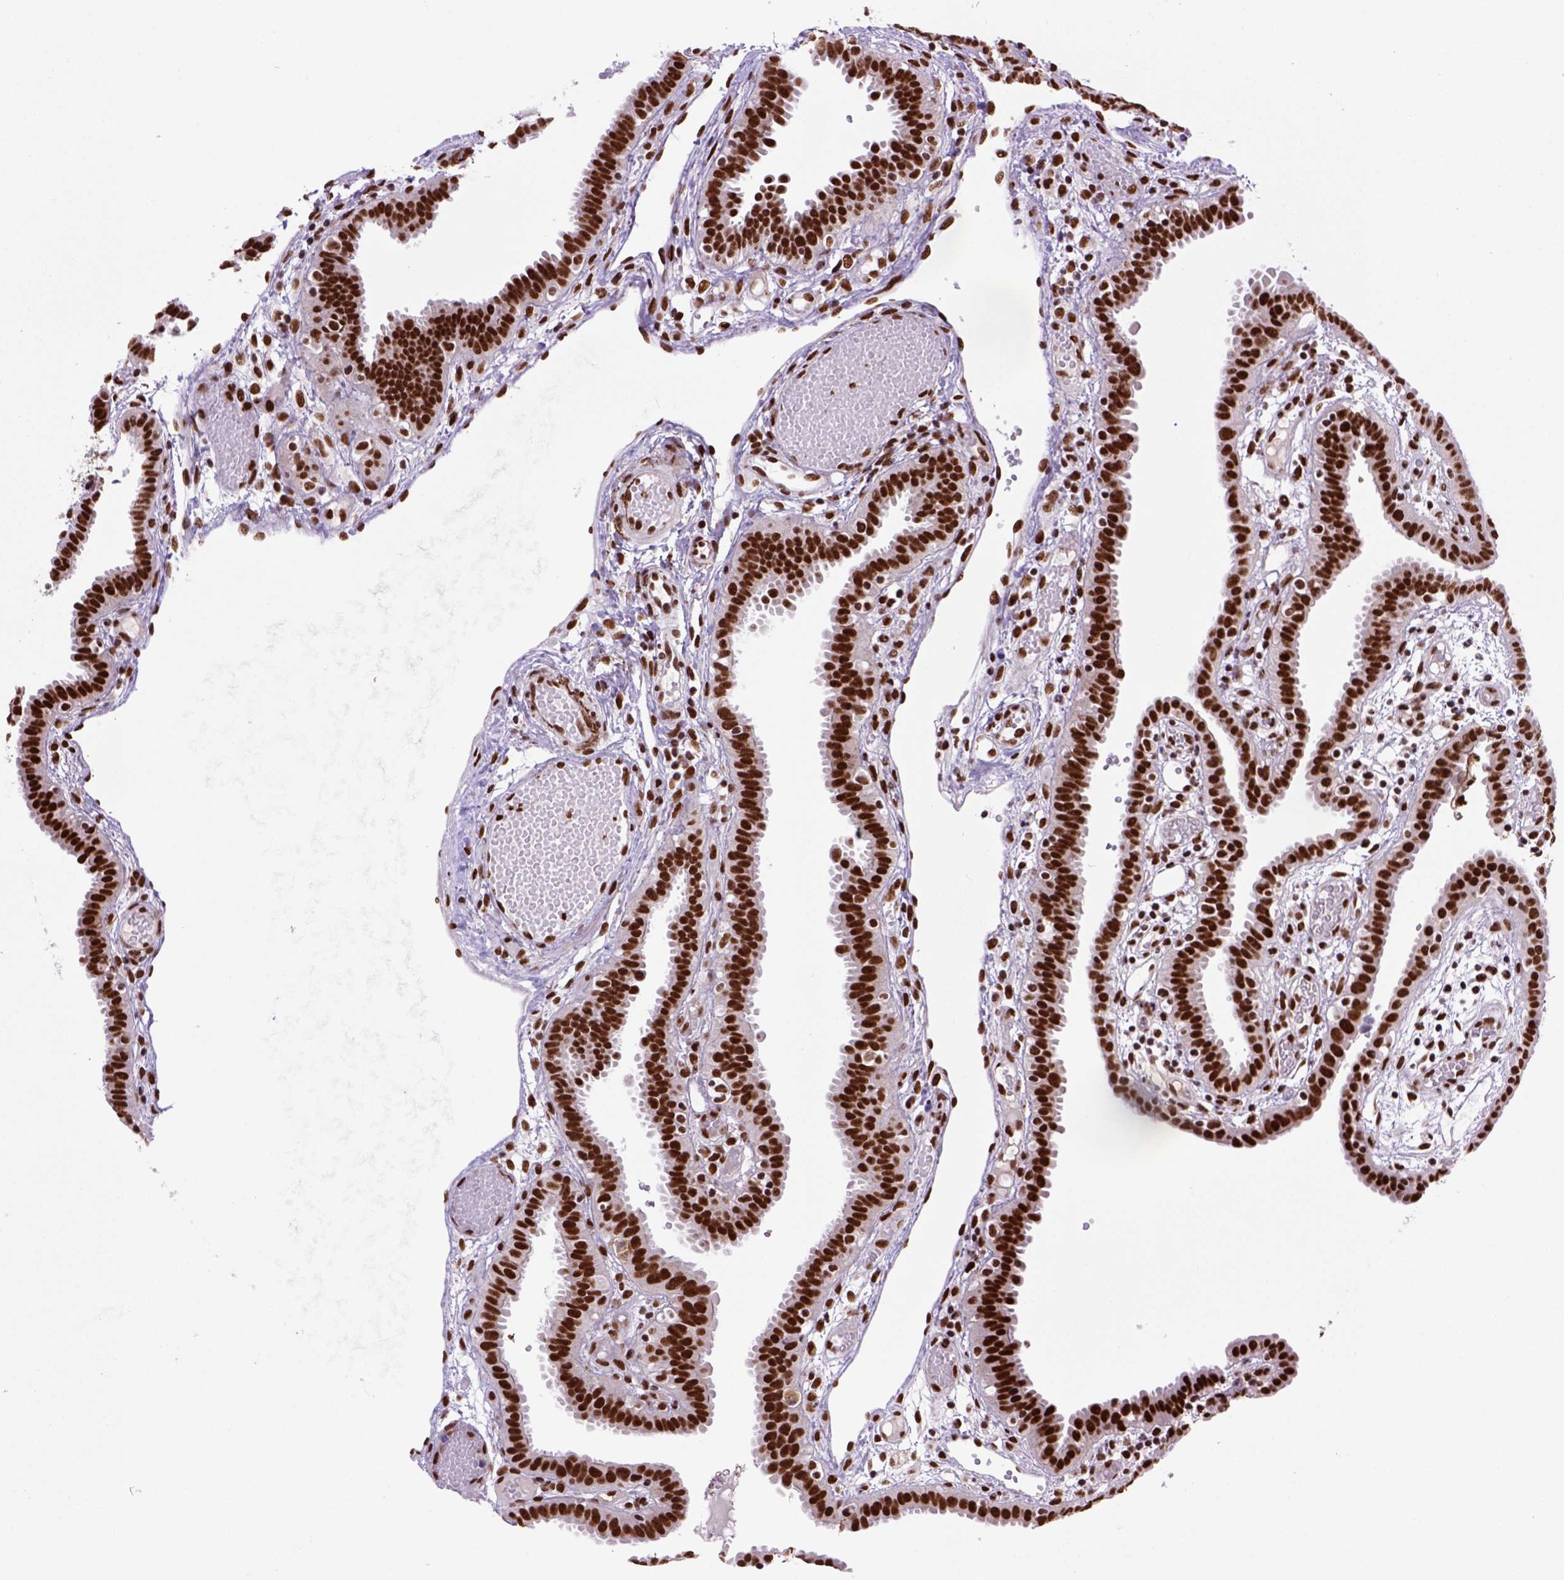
{"staining": {"intensity": "strong", "quantity": ">75%", "location": "nuclear"}, "tissue": "fallopian tube", "cell_type": "Glandular cells", "image_type": "normal", "snomed": [{"axis": "morphology", "description": "Normal tissue, NOS"}, {"axis": "topography", "description": "Fallopian tube"}], "caption": "Unremarkable fallopian tube exhibits strong nuclear positivity in about >75% of glandular cells, visualized by immunohistochemistry.", "gene": "NSMCE2", "patient": {"sex": "female", "age": 37}}